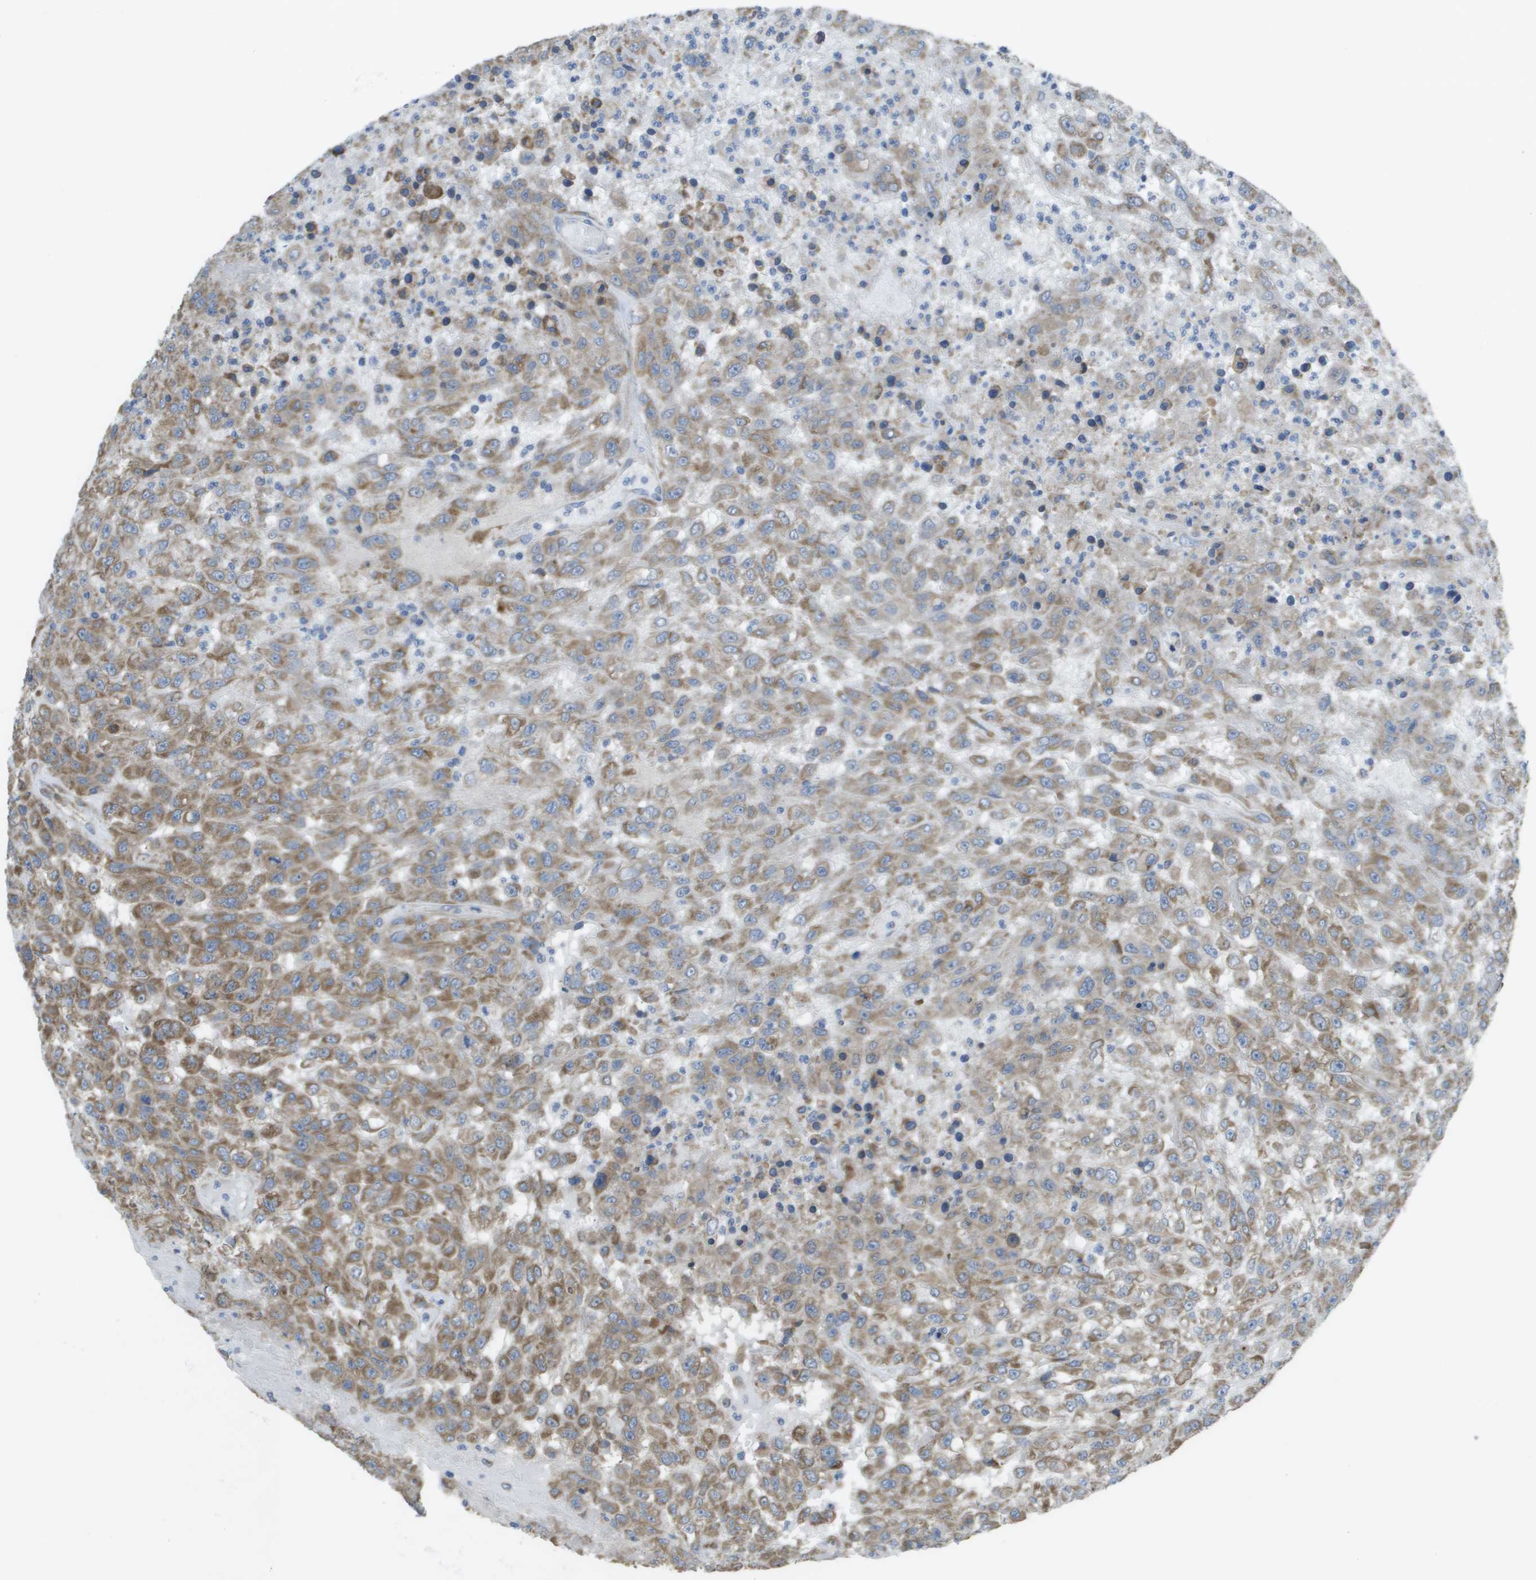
{"staining": {"intensity": "moderate", "quantity": ">75%", "location": "cytoplasmic/membranous"}, "tissue": "urothelial cancer", "cell_type": "Tumor cells", "image_type": "cancer", "snomed": [{"axis": "morphology", "description": "Urothelial carcinoma, High grade"}, {"axis": "topography", "description": "Urinary bladder"}], "caption": "Tumor cells exhibit moderate cytoplasmic/membranous expression in about >75% of cells in urothelial cancer. (DAB (3,3'-diaminobenzidine) = brown stain, brightfield microscopy at high magnification).", "gene": "CLCN2", "patient": {"sex": "male", "age": 46}}